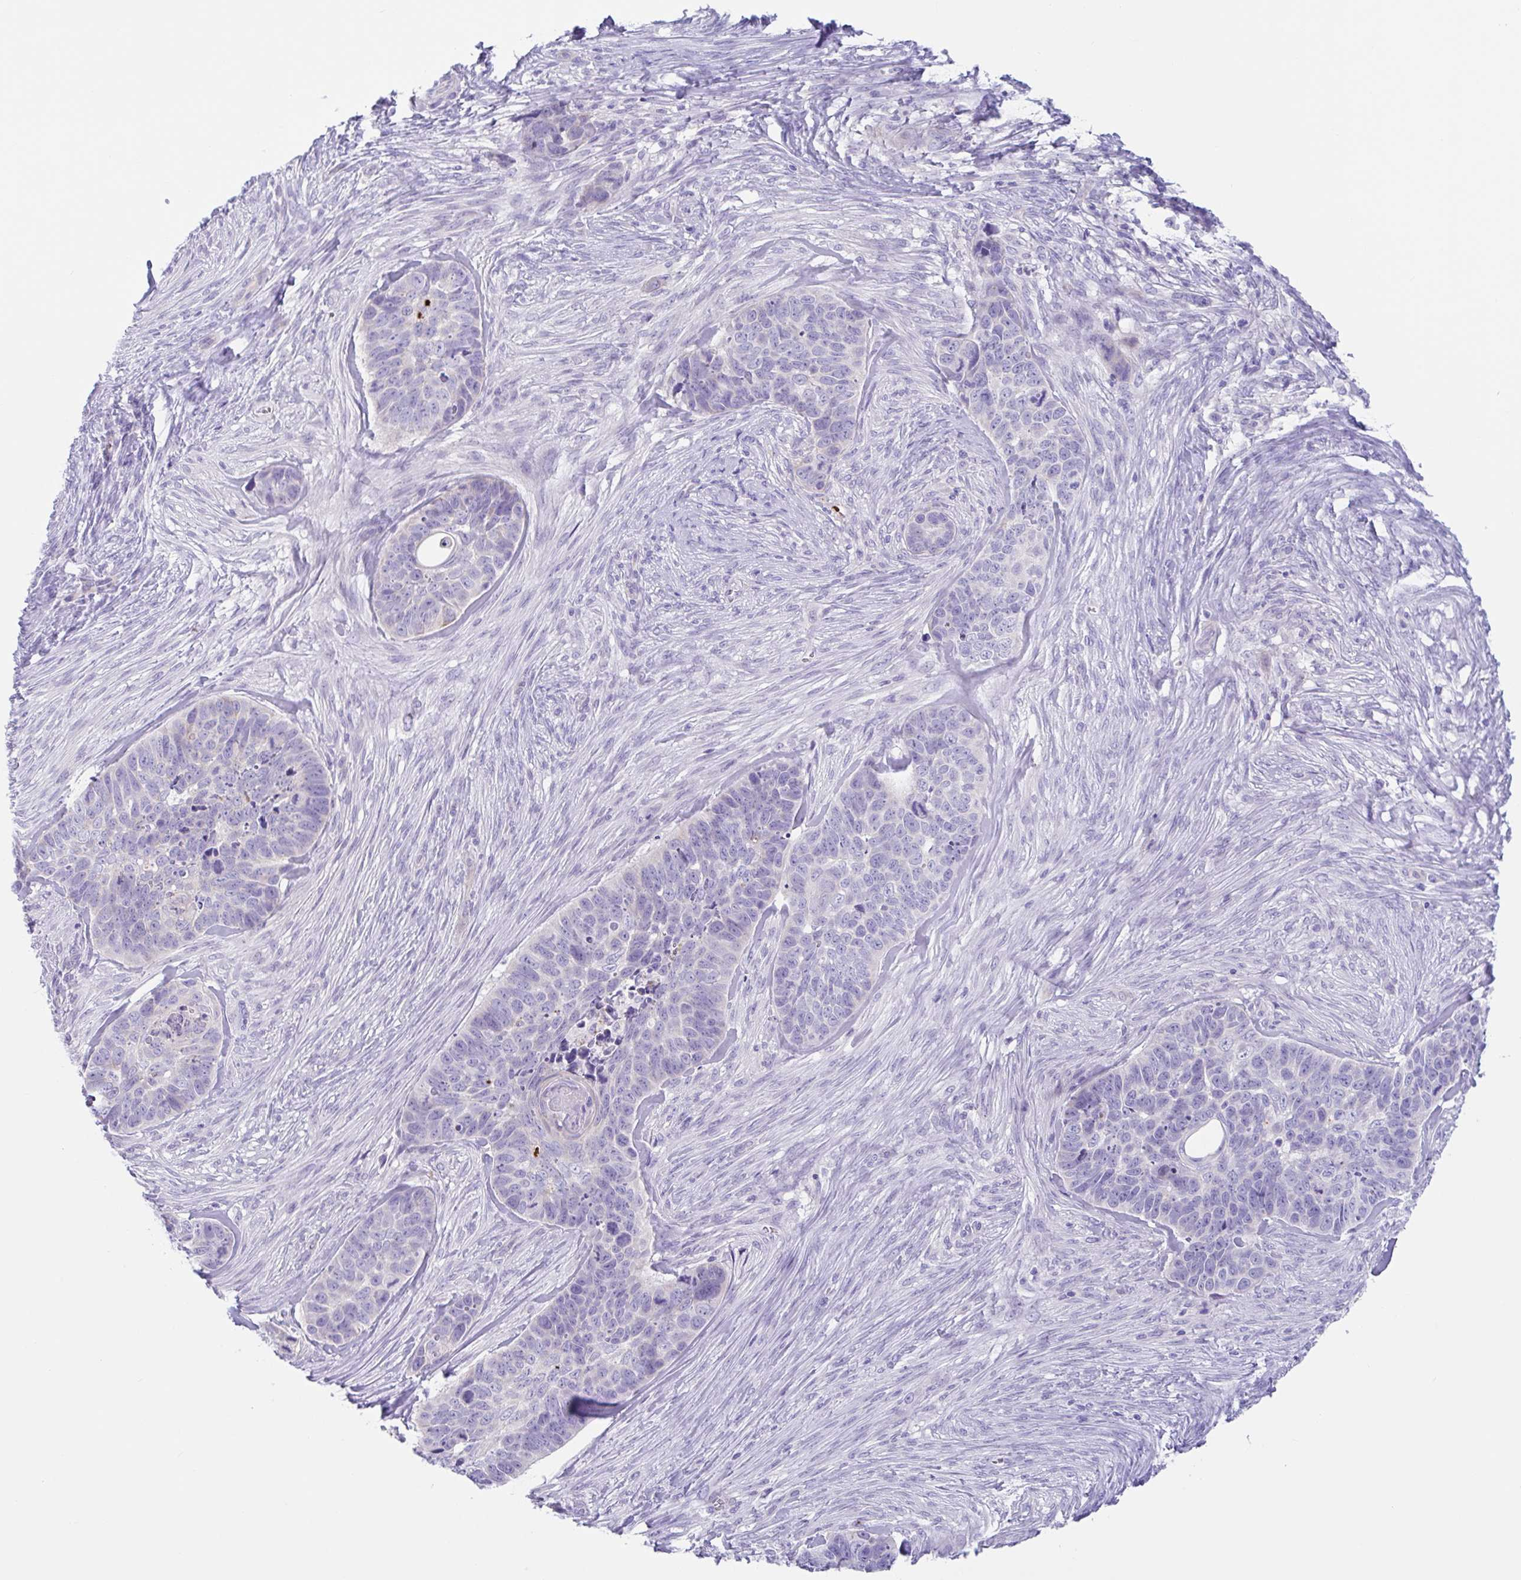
{"staining": {"intensity": "negative", "quantity": "none", "location": "none"}, "tissue": "skin cancer", "cell_type": "Tumor cells", "image_type": "cancer", "snomed": [{"axis": "morphology", "description": "Basal cell carcinoma"}, {"axis": "topography", "description": "Skin"}], "caption": "DAB immunohistochemical staining of skin basal cell carcinoma reveals no significant staining in tumor cells. (DAB (3,3'-diaminobenzidine) IHC, high magnification).", "gene": "OR6N2", "patient": {"sex": "female", "age": 82}}